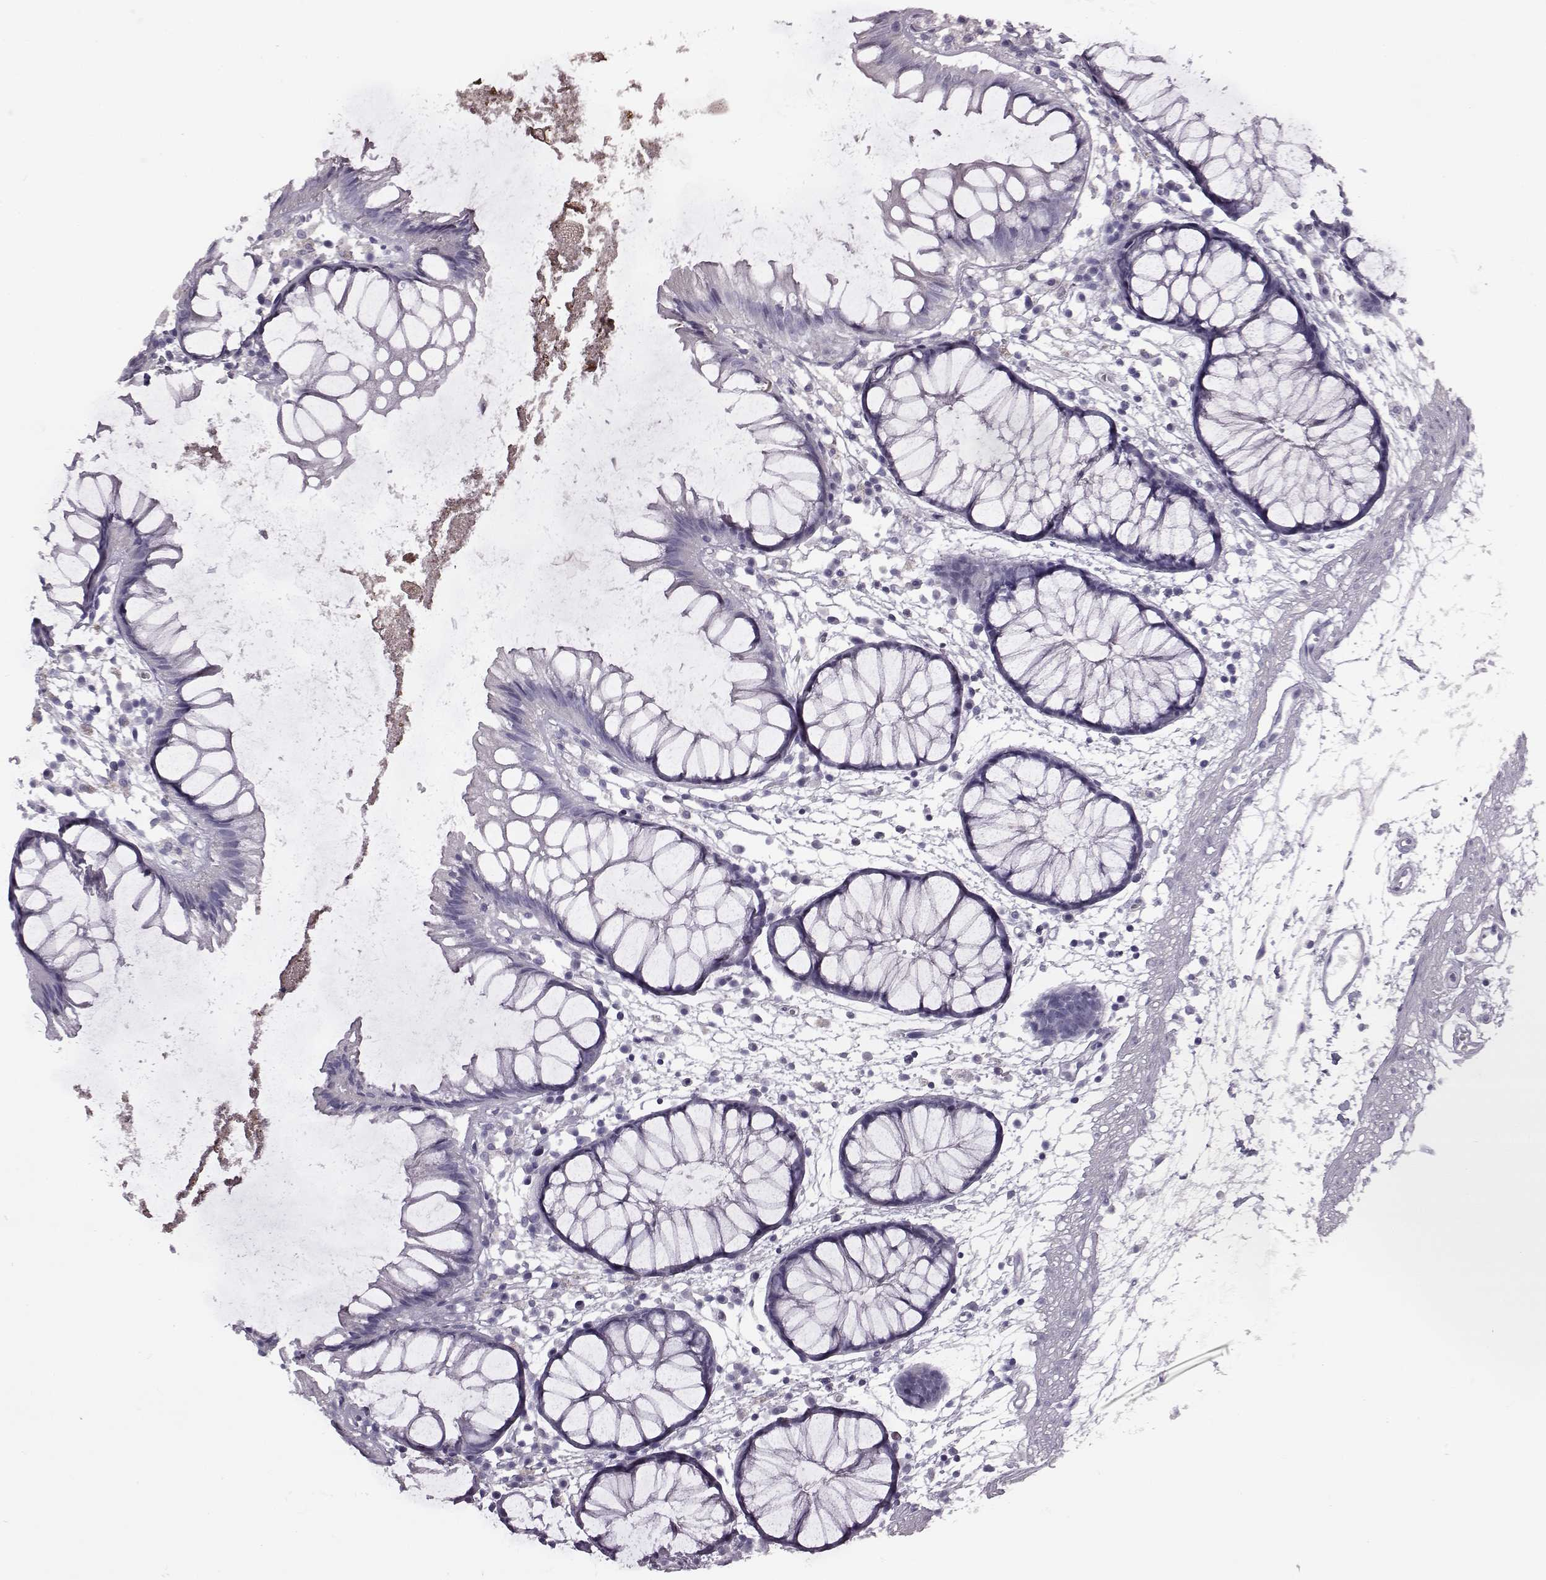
{"staining": {"intensity": "negative", "quantity": "none", "location": "none"}, "tissue": "colon", "cell_type": "Endothelial cells", "image_type": "normal", "snomed": [{"axis": "morphology", "description": "Normal tissue, NOS"}, {"axis": "morphology", "description": "Adenocarcinoma, NOS"}, {"axis": "topography", "description": "Colon"}], "caption": "Immunohistochemistry (IHC) micrograph of normal human colon stained for a protein (brown), which shows no positivity in endothelial cells.", "gene": "ODAD4", "patient": {"sex": "male", "age": 65}}